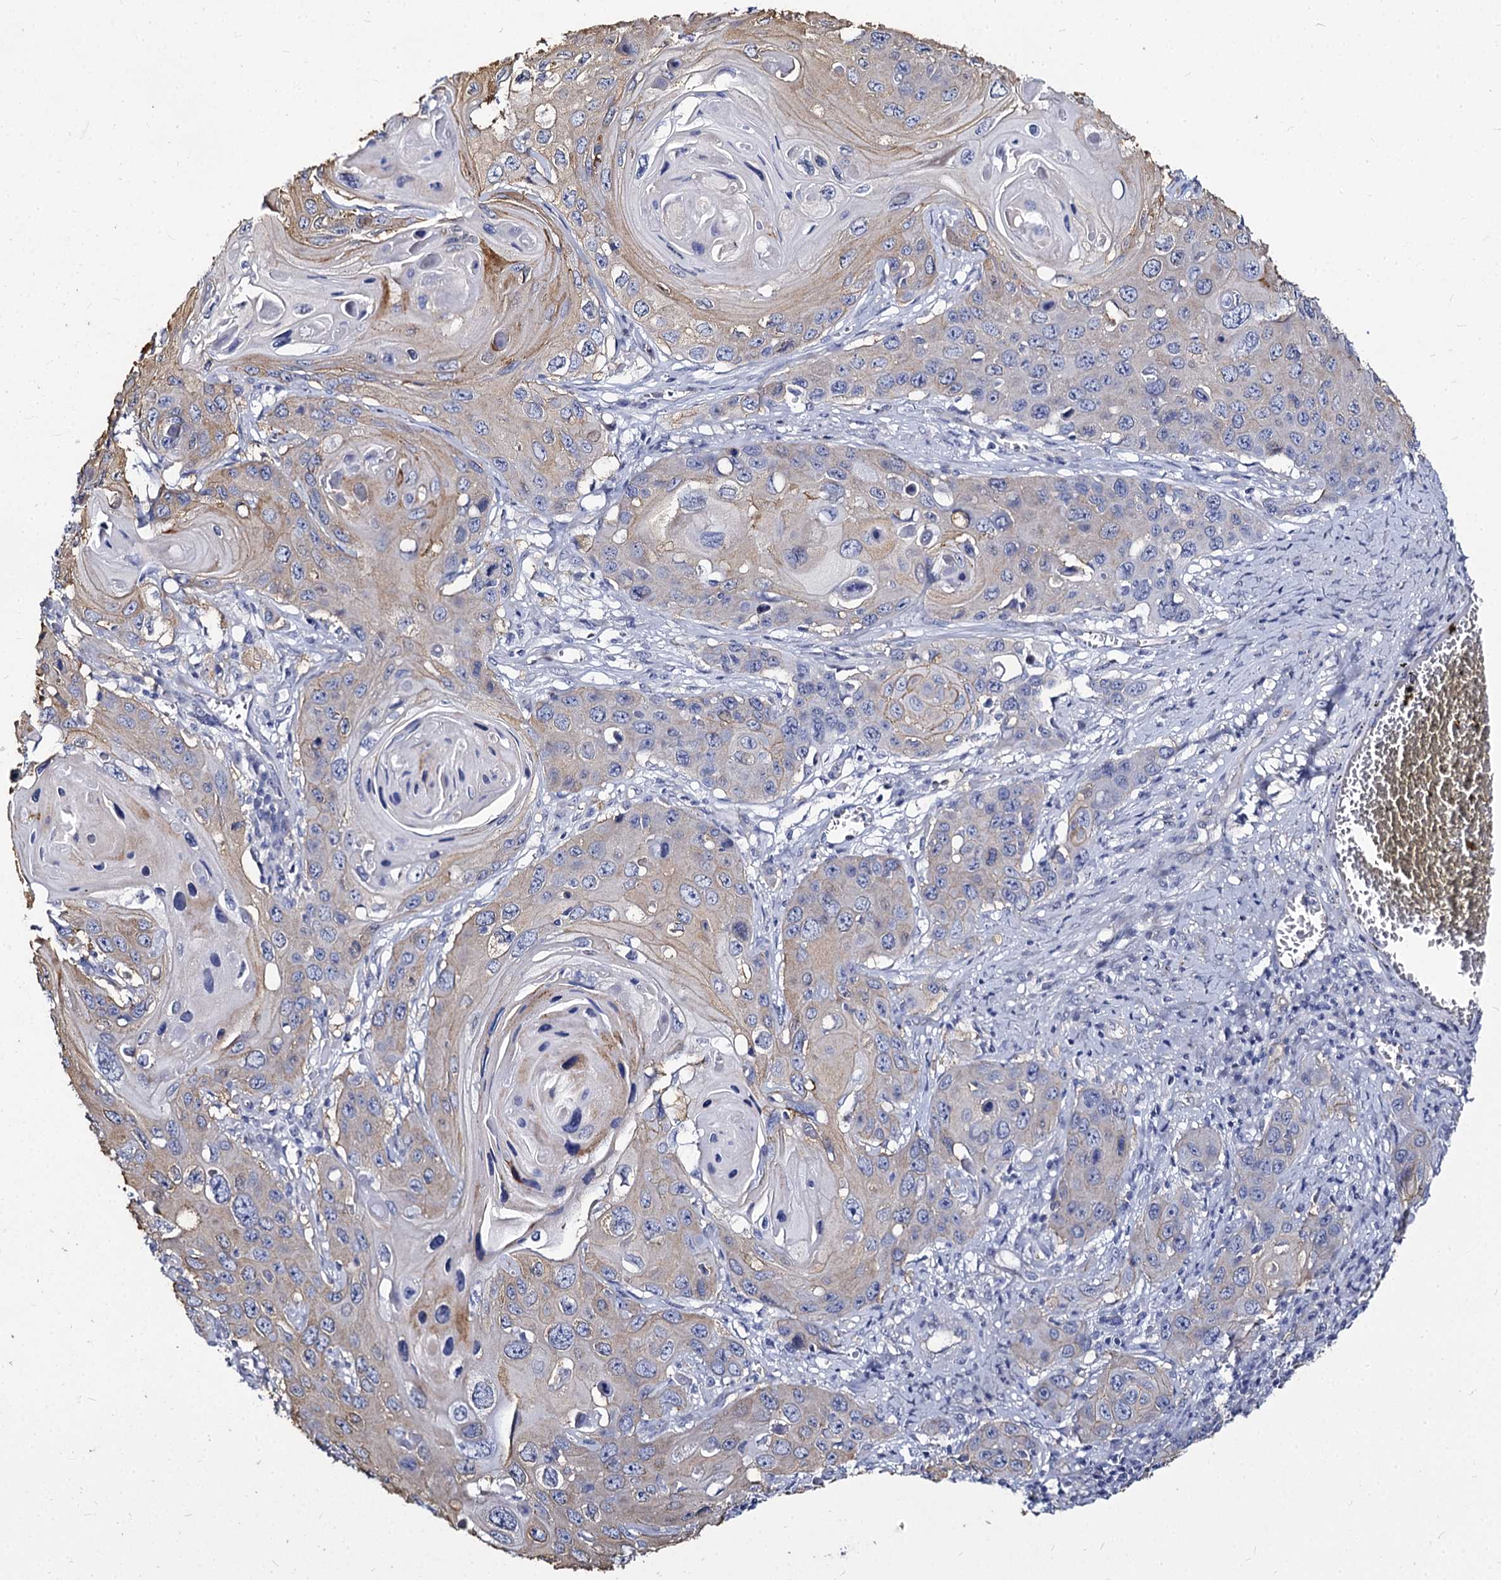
{"staining": {"intensity": "weak", "quantity": "<25%", "location": "cytoplasmic/membranous"}, "tissue": "skin cancer", "cell_type": "Tumor cells", "image_type": "cancer", "snomed": [{"axis": "morphology", "description": "Squamous cell carcinoma, NOS"}, {"axis": "topography", "description": "Skin"}], "caption": "The immunohistochemistry (IHC) micrograph has no significant positivity in tumor cells of skin squamous cell carcinoma tissue.", "gene": "CBFB", "patient": {"sex": "male", "age": 55}}